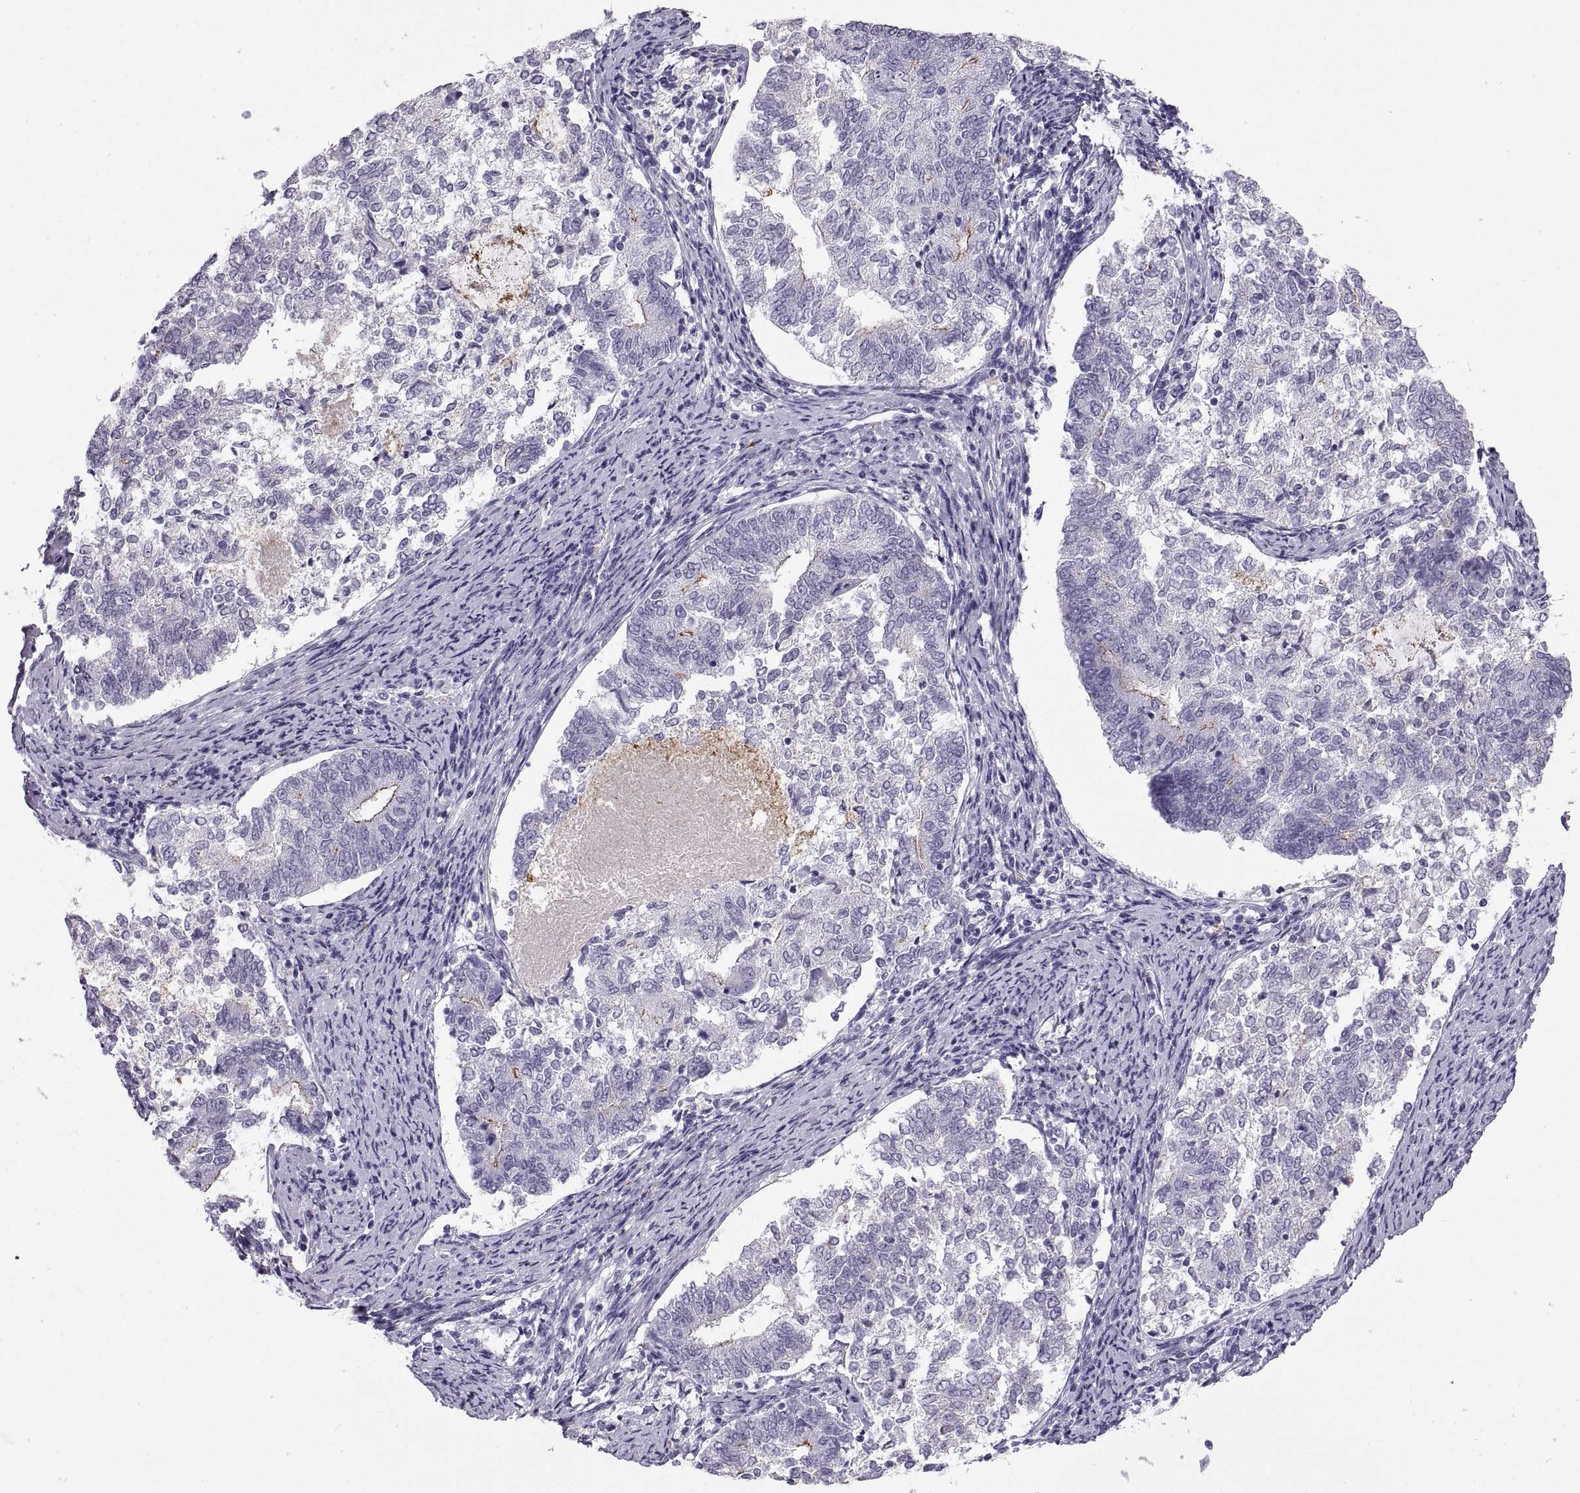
{"staining": {"intensity": "negative", "quantity": "none", "location": "none"}, "tissue": "endometrial cancer", "cell_type": "Tumor cells", "image_type": "cancer", "snomed": [{"axis": "morphology", "description": "Adenocarcinoma, NOS"}, {"axis": "topography", "description": "Endometrium"}], "caption": "DAB (3,3'-diaminobenzidine) immunohistochemical staining of human adenocarcinoma (endometrial) exhibits no significant expression in tumor cells.", "gene": "QRICH2", "patient": {"sex": "female", "age": 65}}